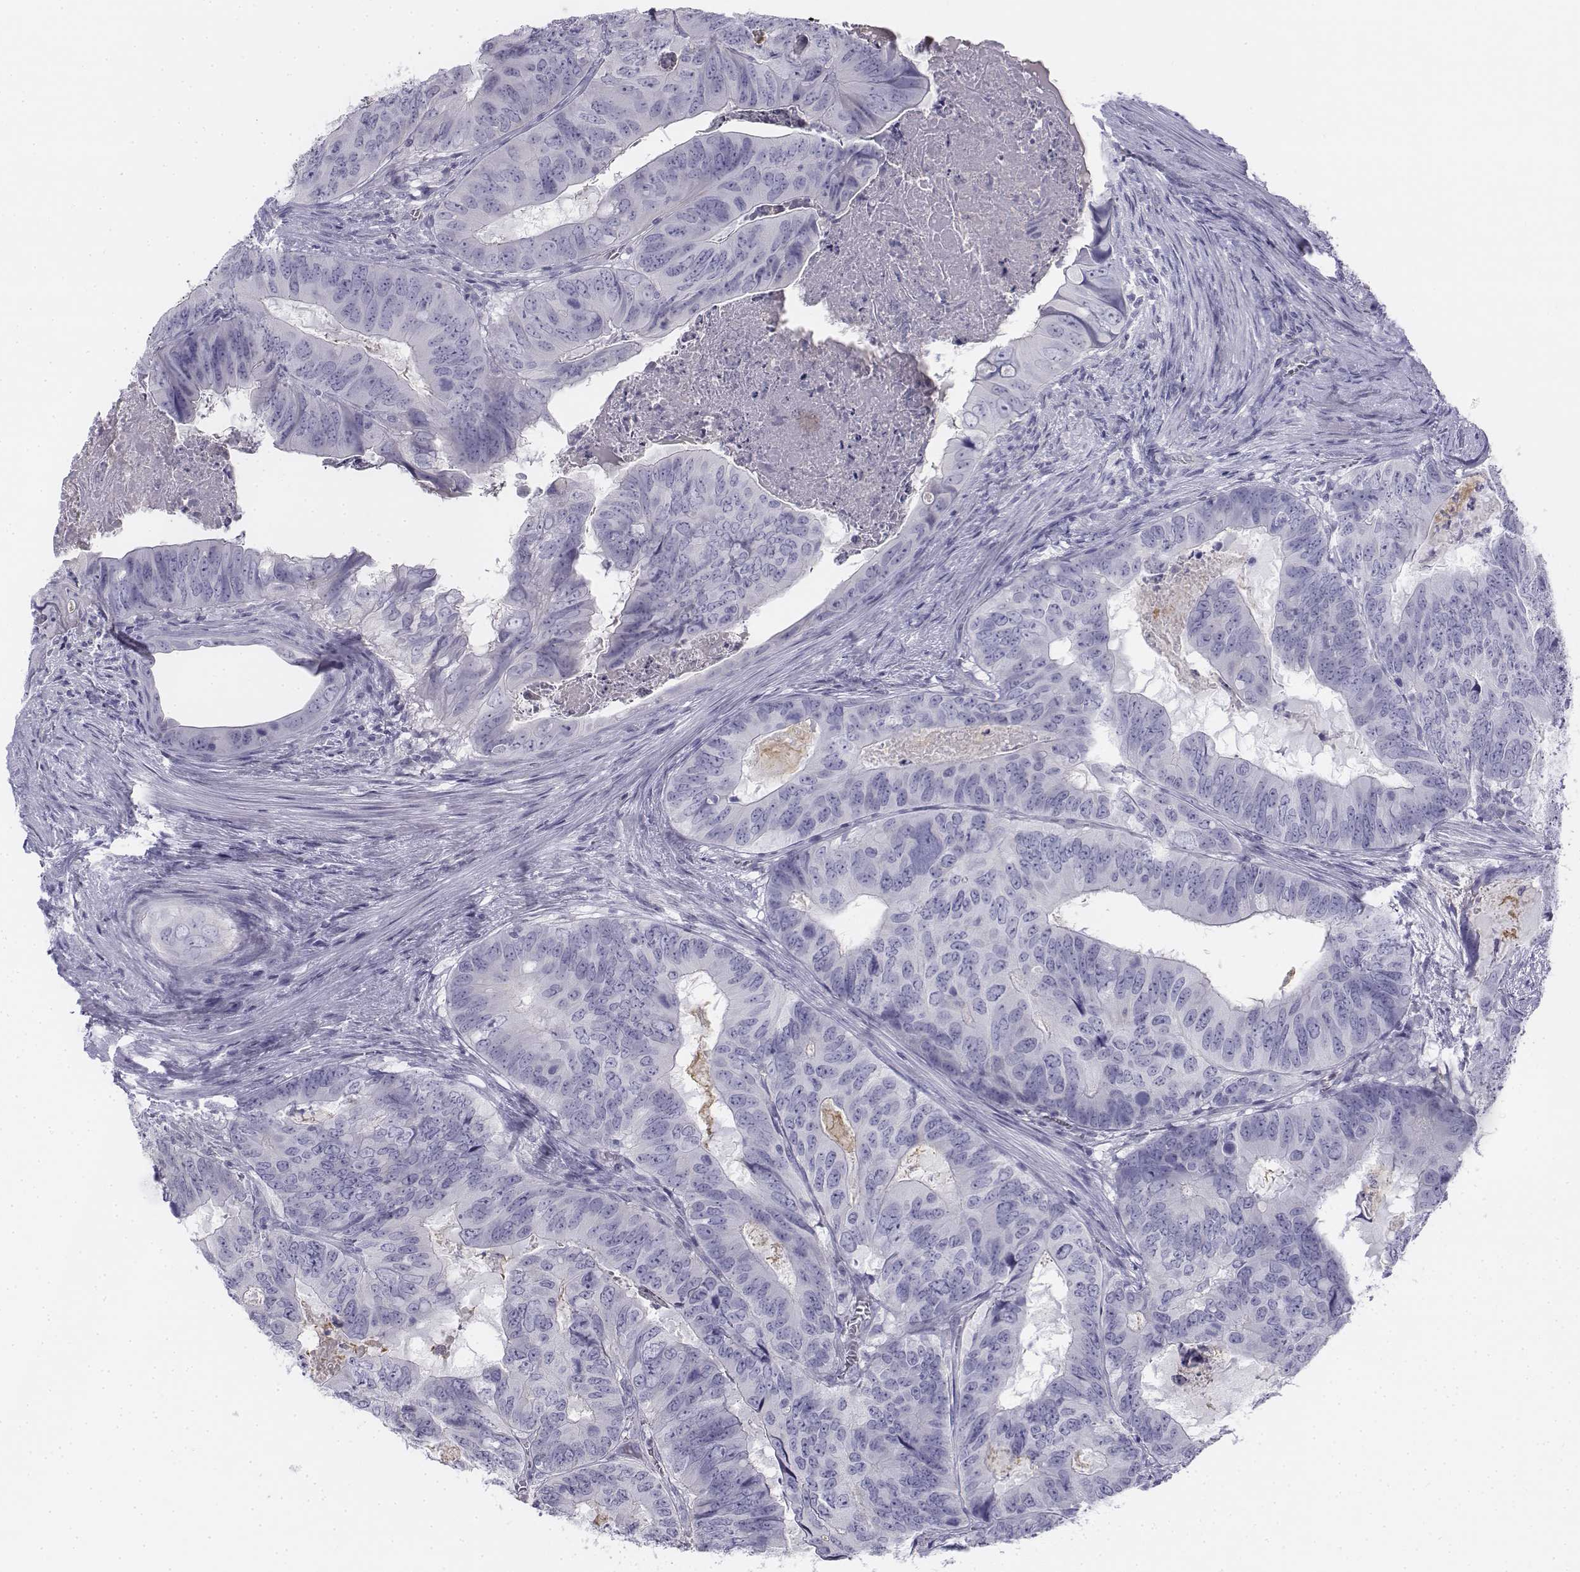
{"staining": {"intensity": "negative", "quantity": "none", "location": "none"}, "tissue": "colorectal cancer", "cell_type": "Tumor cells", "image_type": "cancer", "snomed": [{"axis": "morphology", "description": "Adenocarcinoma, NOS"}, {"axis": "topography", "description": "Colon"}], "caption": "Colorectal adenocarcinoma was stained to show a protein in brown. There is no significant positivity in tumor cells.", "gene": "TH", "patient": {"sex": "male", "age": 79}}